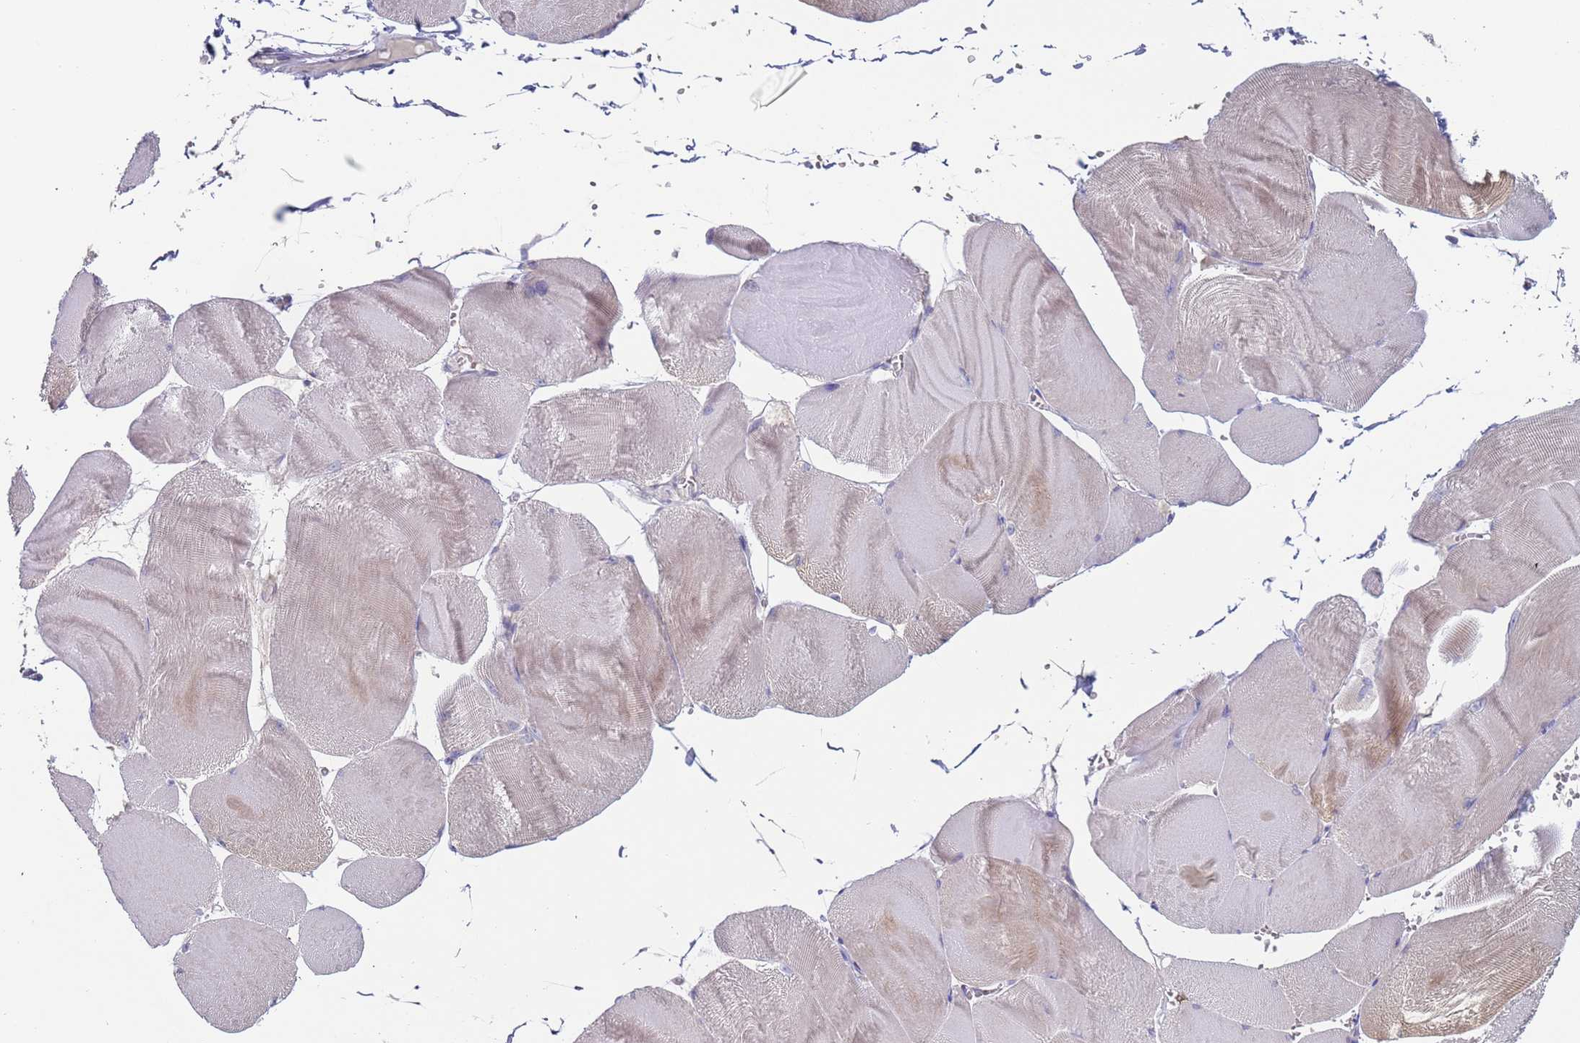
{"staining": {"intensity": "weak", "quantity": "<25%", "location": "cytoplasmic/membranous"}, "tissue": "skeletal muscle", "cell_type": "Myocytes", "image_type": "normal", "snomed": [{"axis": "morphology", "description": "Normal tissue, NOS"}, {"axis": "morphology", "description": "Basal cell carcinoma"}, {"axis": "topography", "description": "Skeletal muscle"}], "caption": "A high-resolution photomicrograph shows immunohistochemistry (IHC) staining of unremarkable skeletal muscle, which shows no significant staining in myocytes. (Brightfield microscopy of DAB IHC at high magnification).", "gene": "MALRD1", "patient": {"sex": "female", "age": 64}}